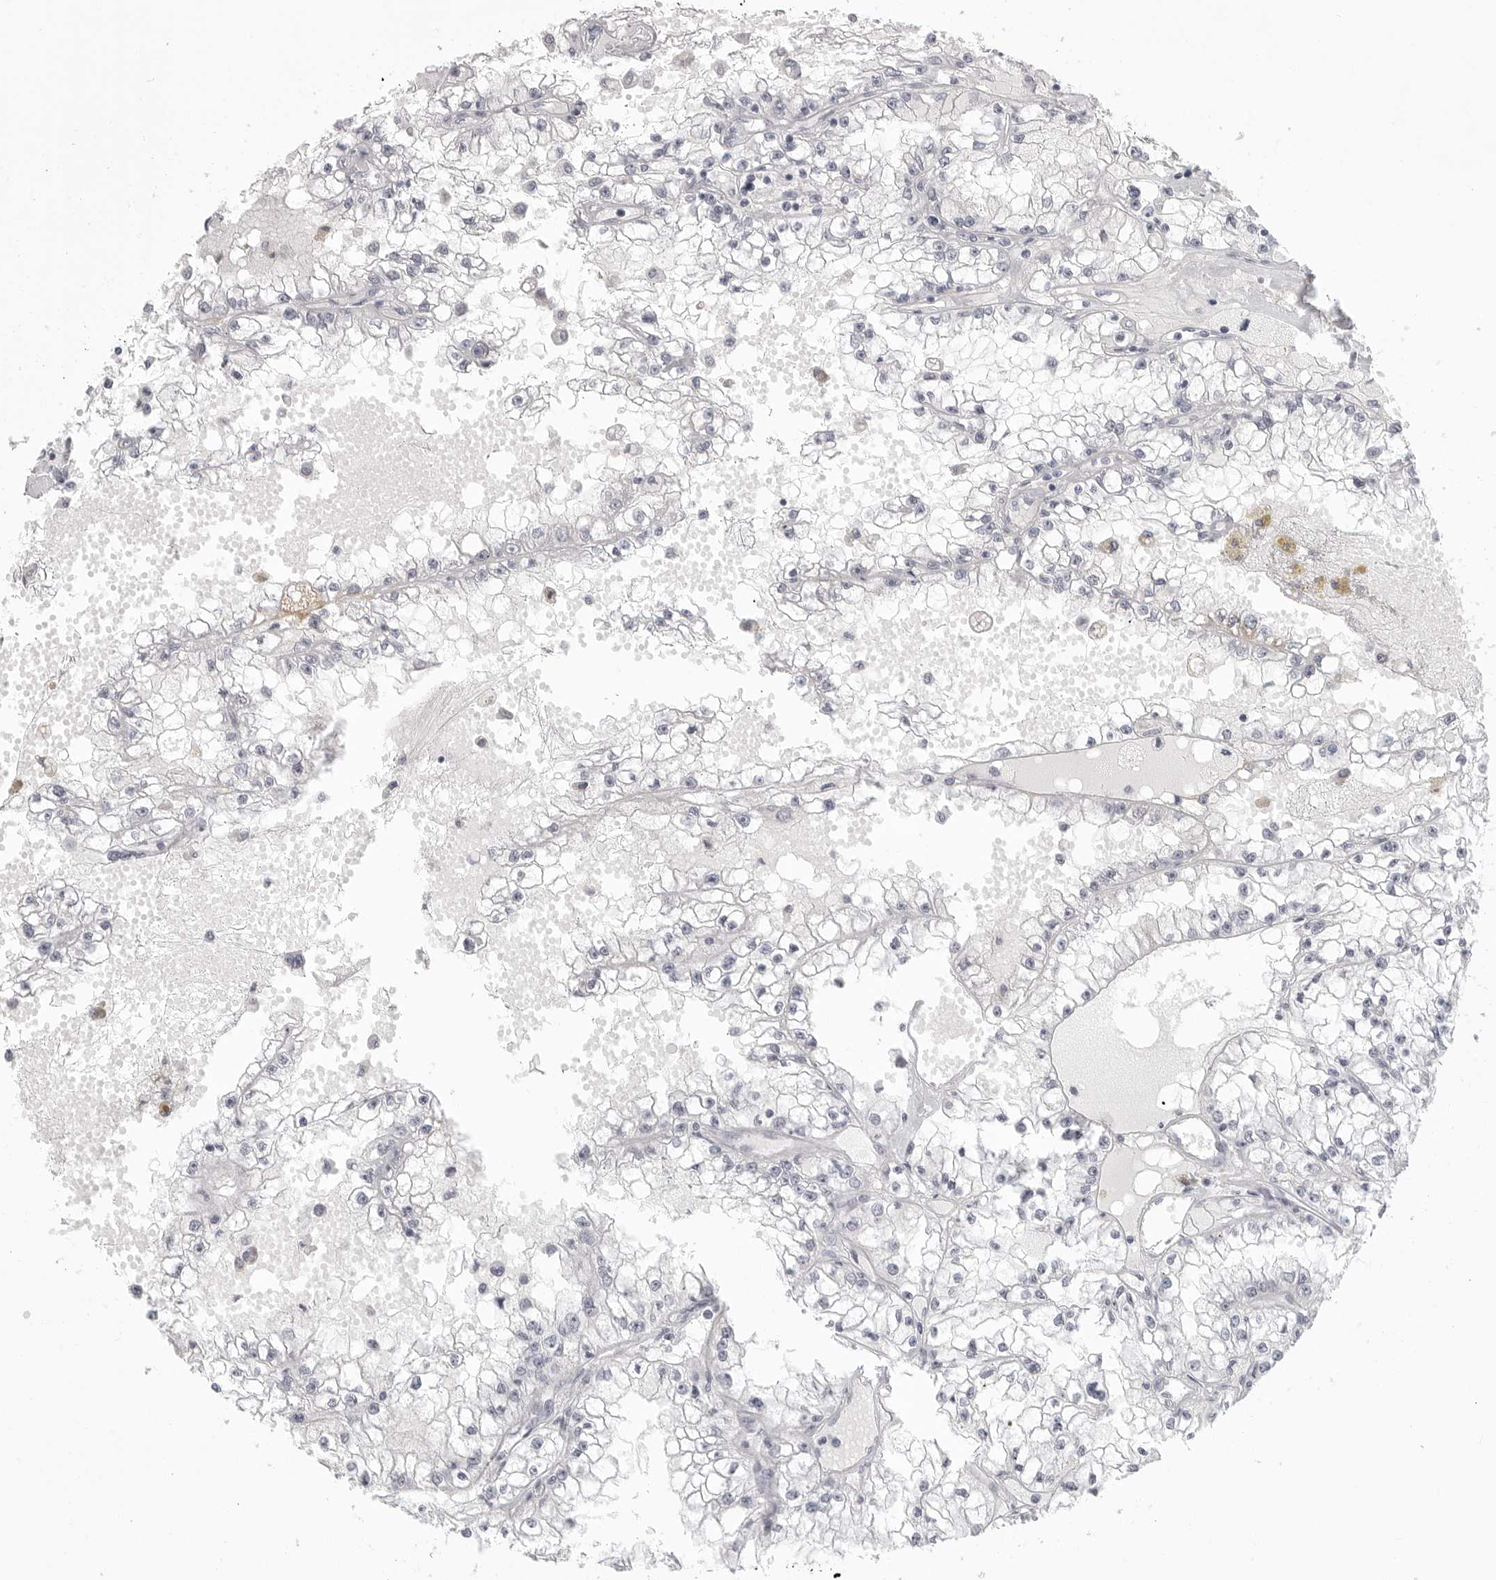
{"staining": {"intensity": "negative", "quantity": "none", "location": "none"}, "tissue": "renal cancer", "cell_type": "Tumor cells", "image_type": "cancer", "snomed": [{"axis": "morphology", "description": "Adenocarcinoma, NOS"}, {"axis": "topography", "description": "Kidney"}], "caption": "High magnification brightfield microscopy of renal cancer stained with DAB (3,3'-diaminobenzidine) (brown) and counterstained with hematoxylin (blue): tumor cells show no significant expression. The staining is performed using DAB (3,3'-diaminobenzidine) brown chromogen with nuclei counter-stained in using hematoxylin.", "gene": "HMGCS2", "patient": {"sex": "male", "age": 56}}